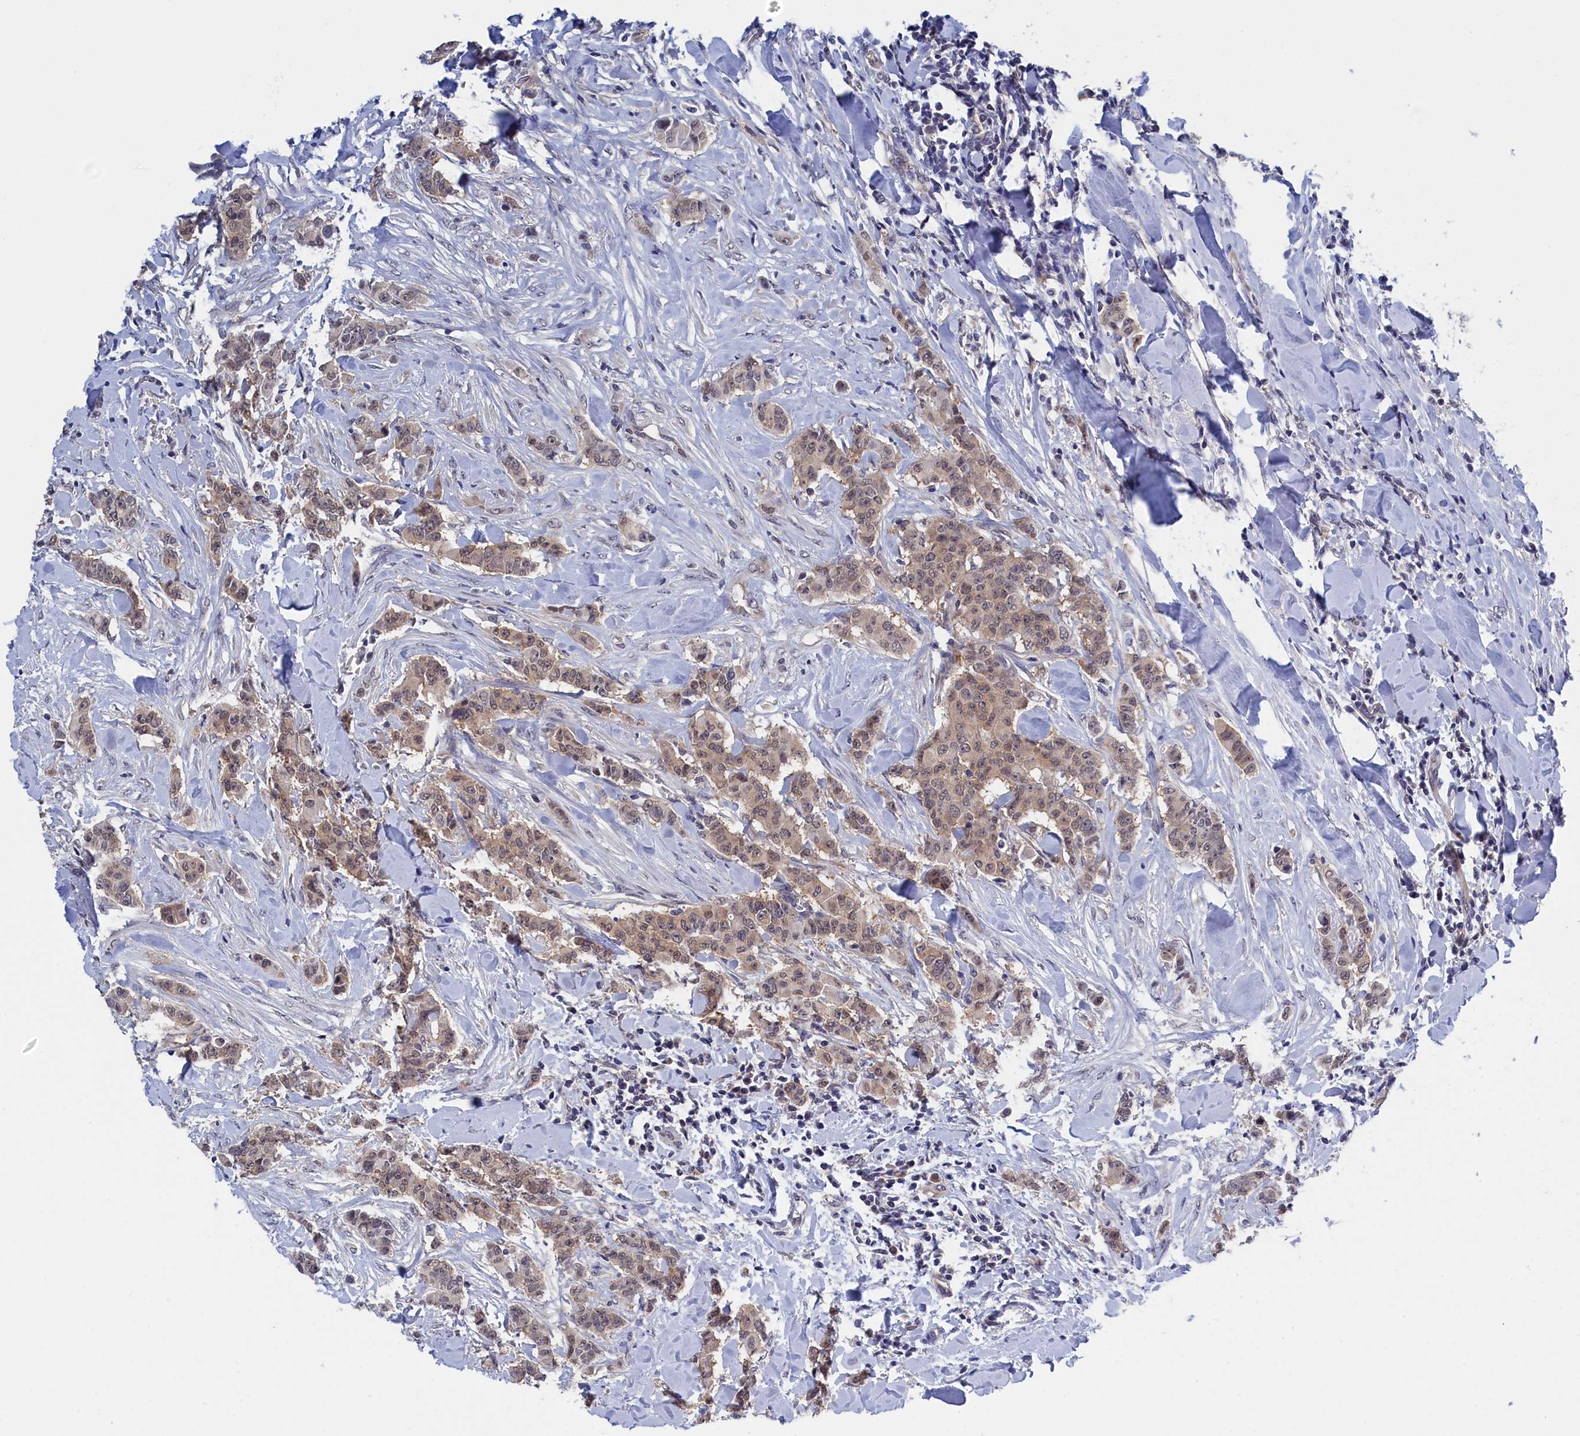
{"staining": {"intensity": "weak", "quantity": ">75%", "location": "cytoplasmic/membranous,nuclear"}, "tissue": "breast cancer", "cell_type": "Tumor cells", "image_type": "cancer", "snomed": [{"axis": "morphology", "description": "Duct carcinoma"}, {"axis": "topography", "description": "Breast"}], "caption": "Immunohistochemistry (IHC) of breast intraductal carcinoma reveals low levels of weak cytoplasmic/membranous and nuclear staining in approximately >75% of tumor cells. (IHC, brightfield microscopy, high magnification).", "gene": "PGP", "patient": {"sex": "female", "age": 40}}